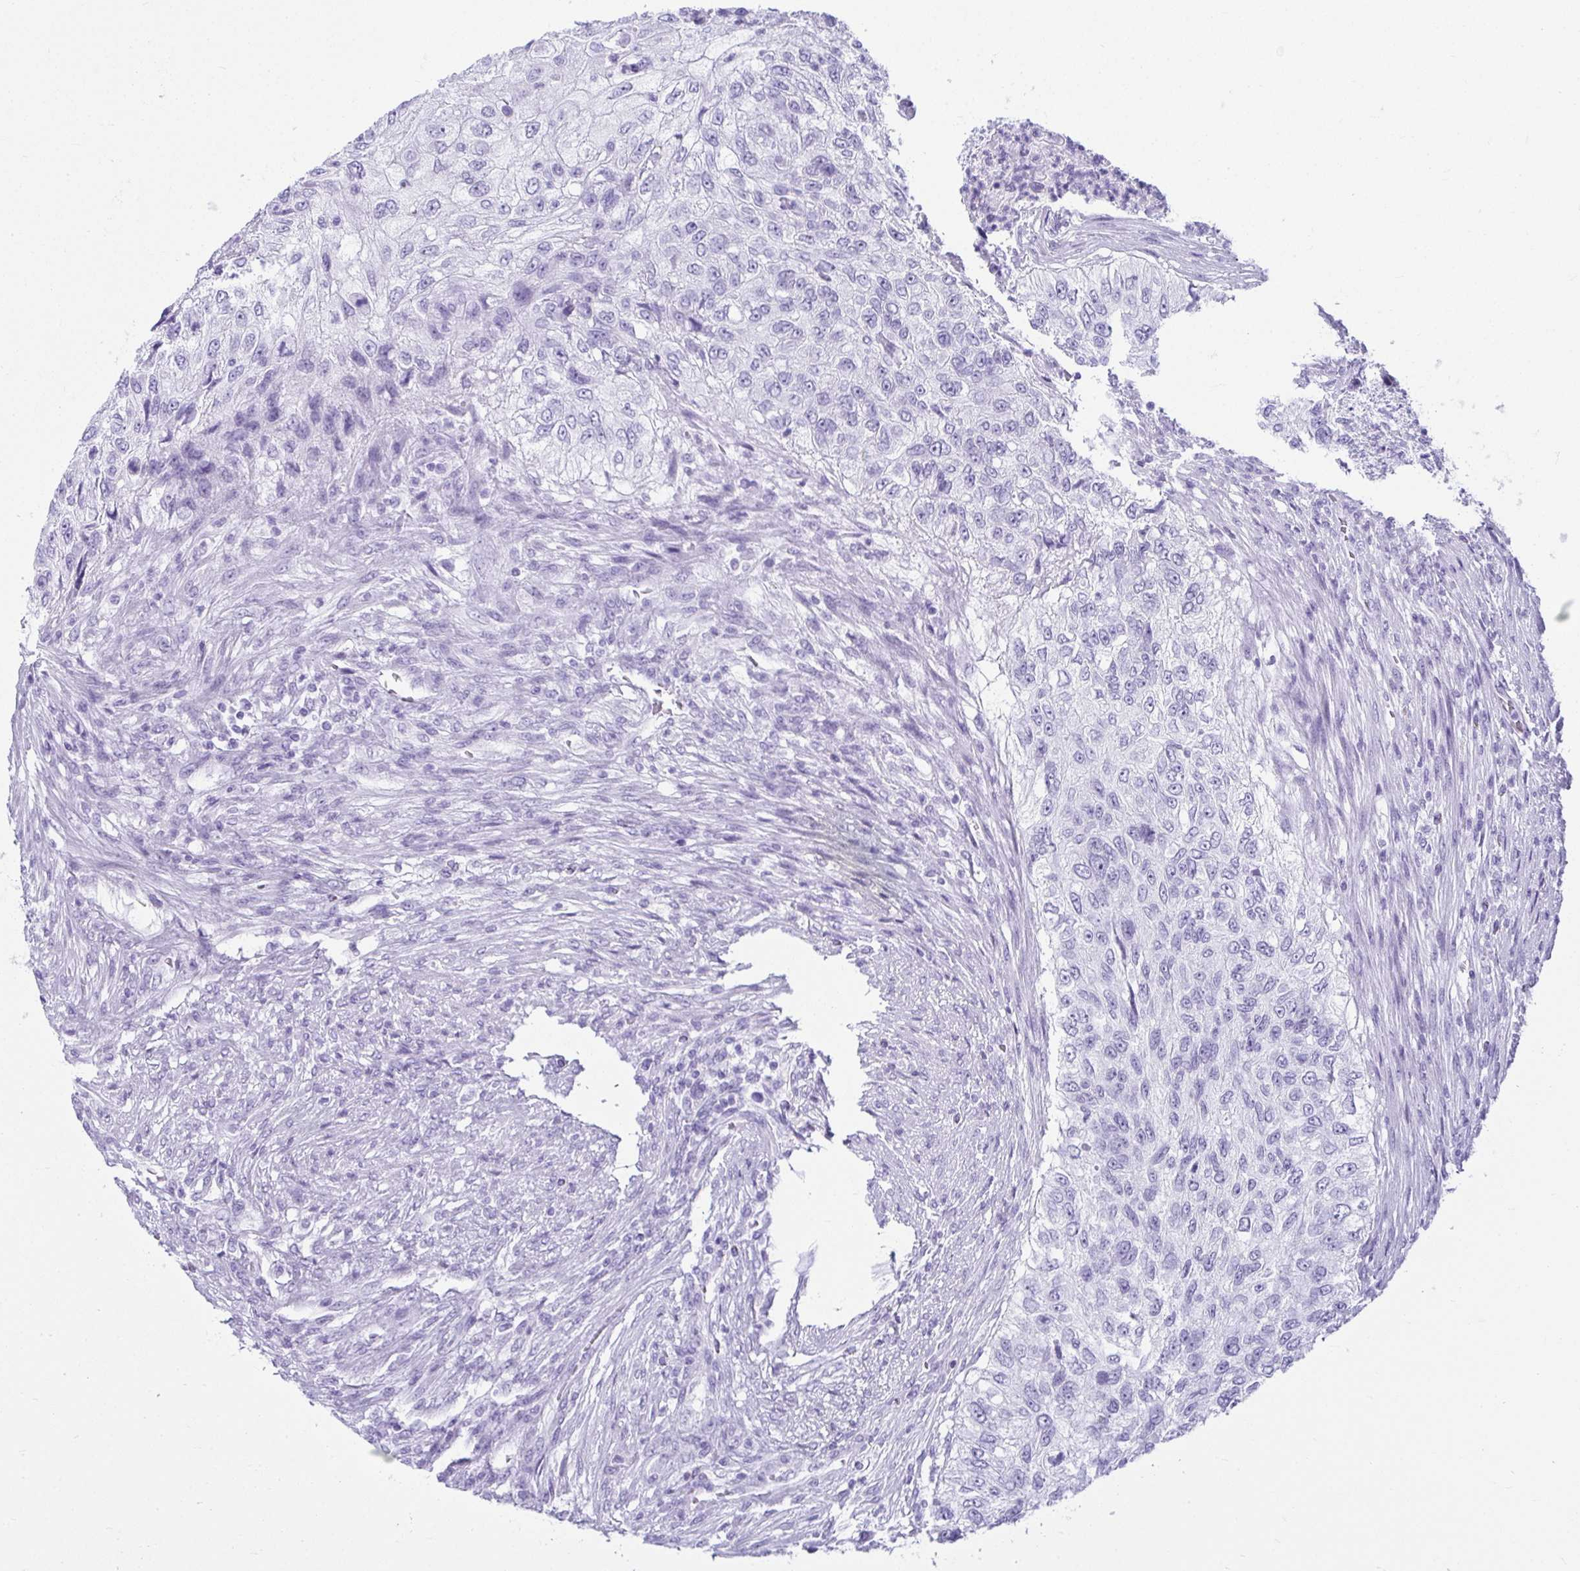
{"staining": {"intensity": "negative", "quantity": "none", "location": "none"}, "tissue": "urothelial cancer", "cell_type": "Tumor cells", "image_type": "cancer", "snomed": [{"axis": "morphology", "description": "Urothelial carcinoma, High grade"}, {"axis": "topography", "description": "Urinary bladder"}], "caption": "Human high-grade urothelial carcinoma stained for a protein using IHC reveals no staining in tumor cells.", "gene": "CLGN", "patient": {"sex": "female", "age": 60}}